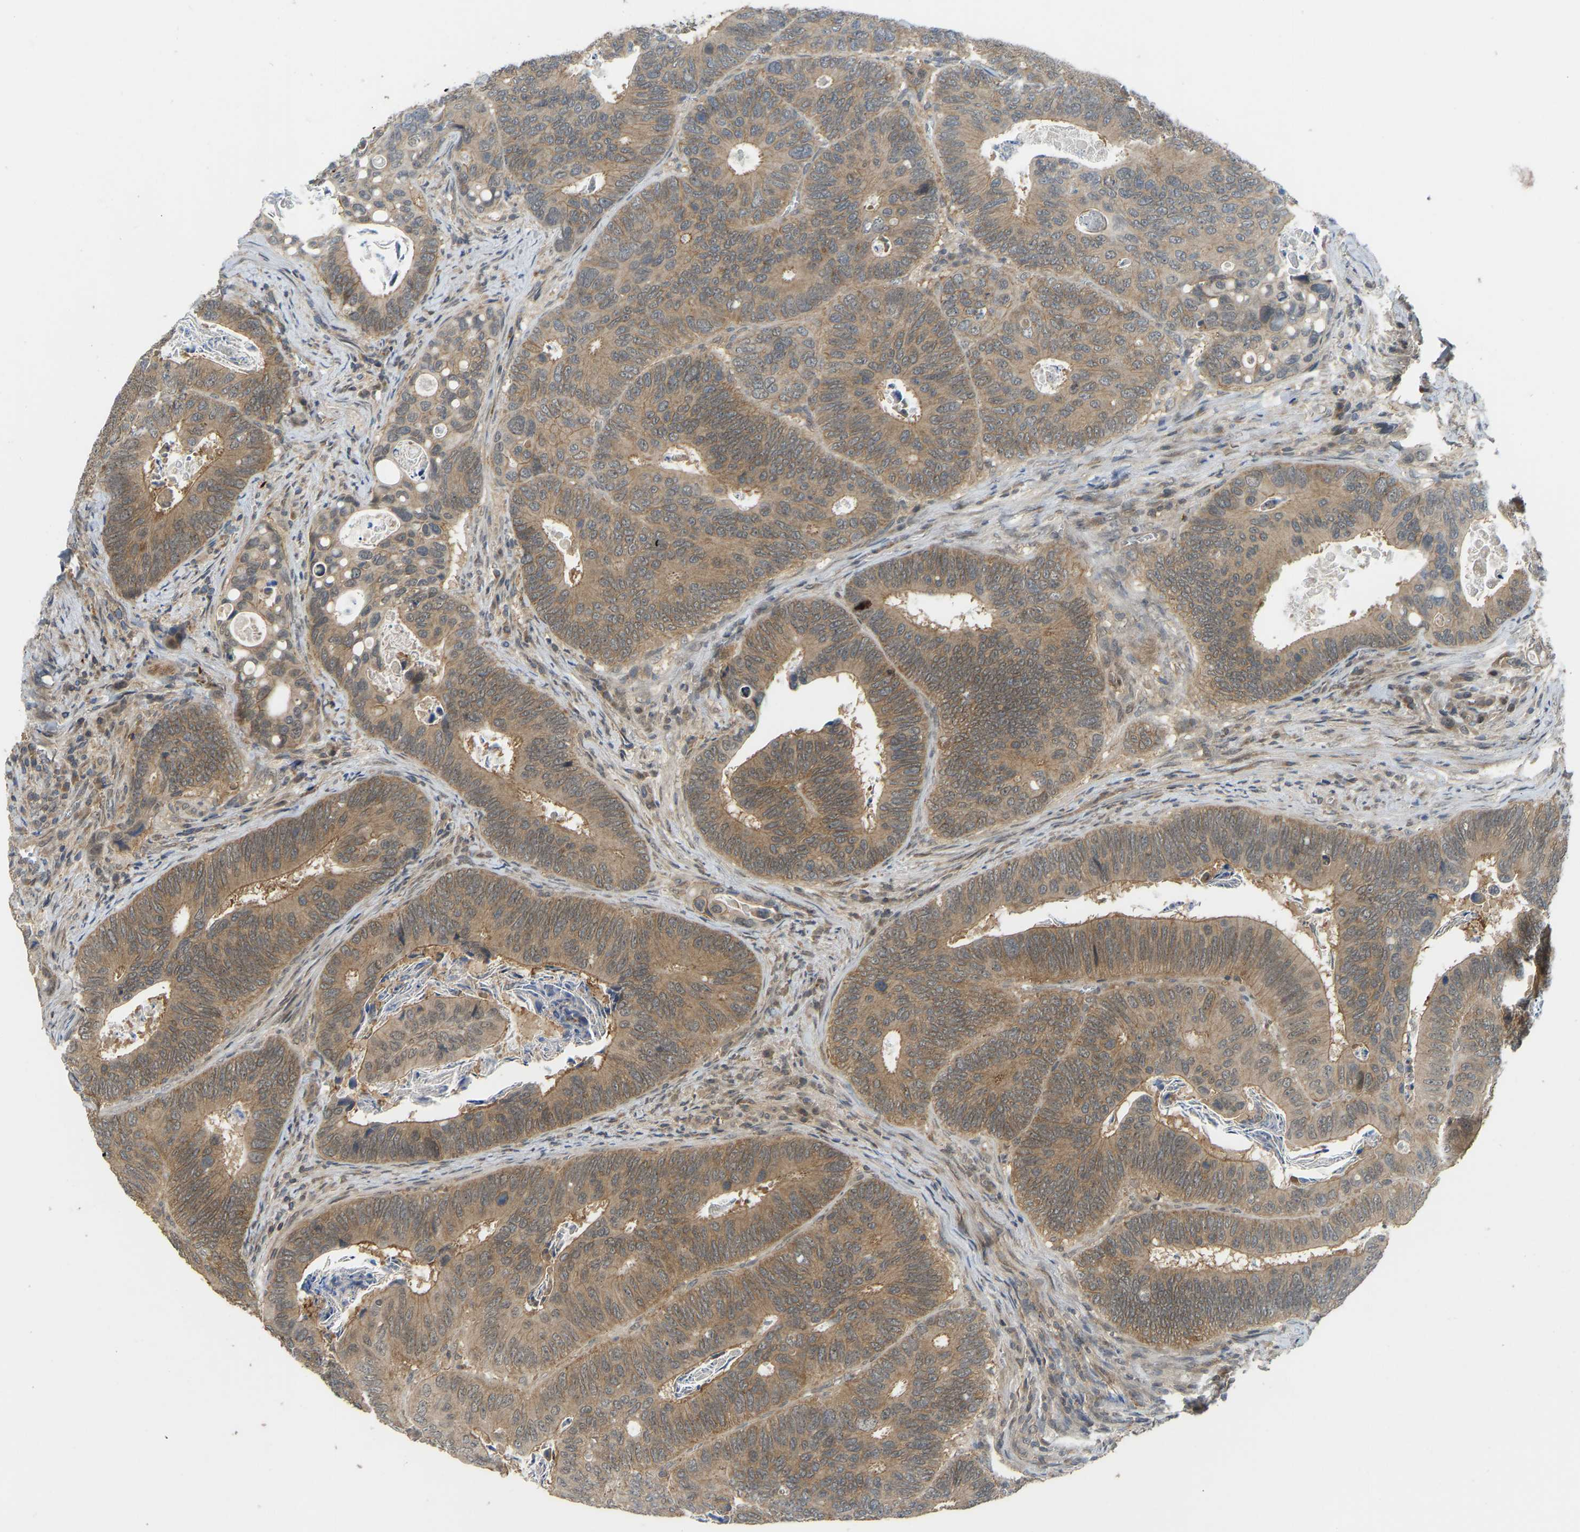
{"staining": {"intensity": "moderate", "quantity": ">75%", "location": "cytoplasmic/membranous"}, "tissue": "colorectal cancer", "cell_type": "Tumor cells", "image_type": "cancer", "snomed": [{"axis": "morphology", "description": "Inflammation, NOS"}, {"axis": "morphology", "description": "Adenocarcinoma, NOS"}, {"axis": "topography", "description": "Colon"}], "caption": "IHC image of neoplastic tissue: human colorectal cancer (adenocarcinoma) stained using IHC reveals medium levels of moderate protein expression localized specifically in the cytoplasmic/membranous of tumor cells, appearing as a cytoplasmic/membranous brown color.", "gene": "NDRG3", "patient": {"sex": "male", "age": 72}}